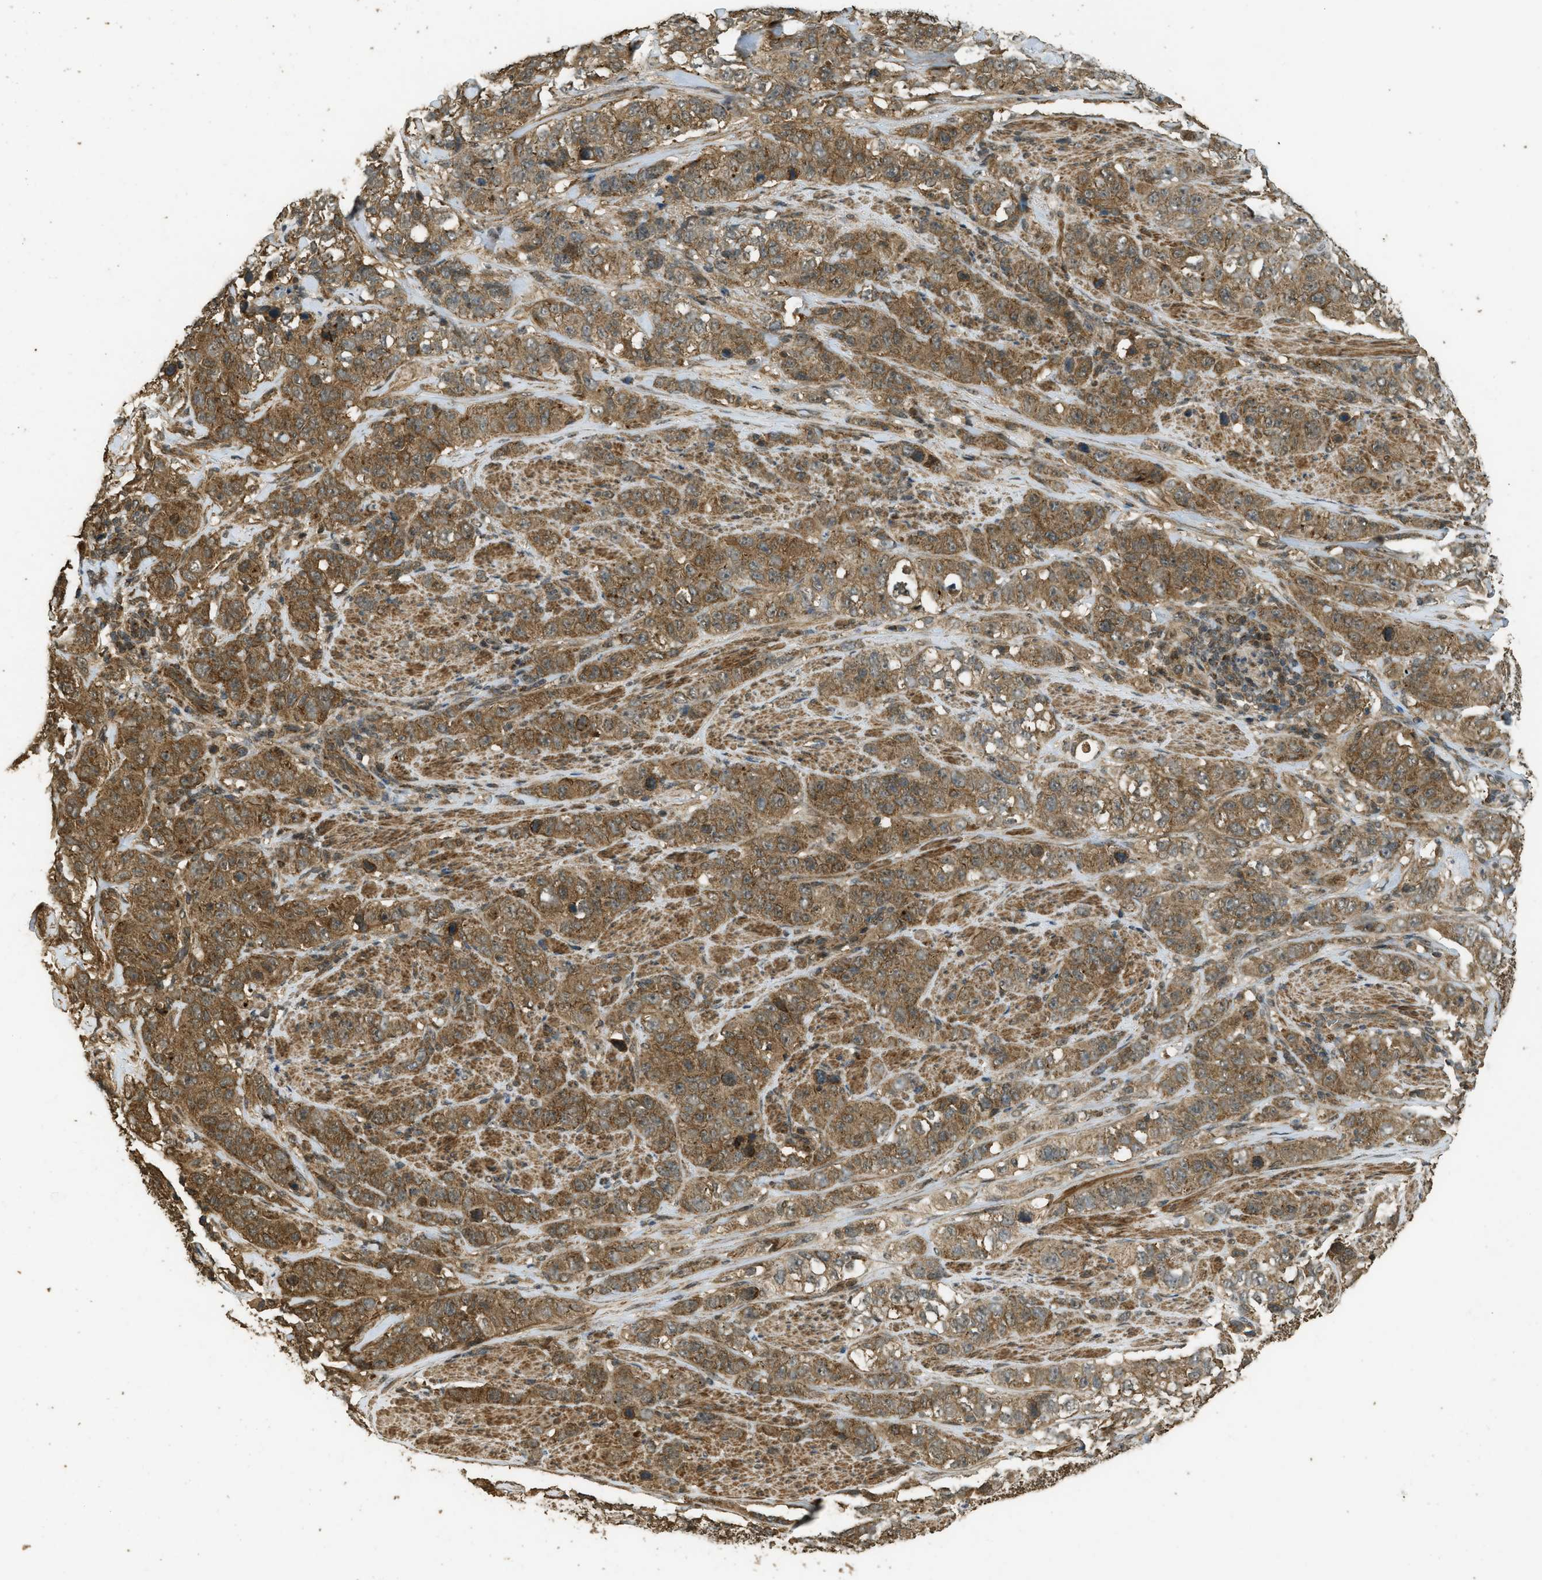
{"staining": {"intensity": "moderate", "quantity": ">75%", "location": "cytoplasmic/membranous"}, "tissue": "stomach cancer", "cell_type": "Tumor cells", "image_type": "cancer", "snomed": [{"axis": "morphology", "description": "Adenocarcinoma, NOS"}, {"axis": "topography", "description": "Stomach"}], "caption": "A histopathology image of stomach cancer stained for a protein displays moderate cytoplasmic/membranous brown staining in tumor cells.", "gene": "CTPS1", "patient": {"sex": "male", "age": 48}}